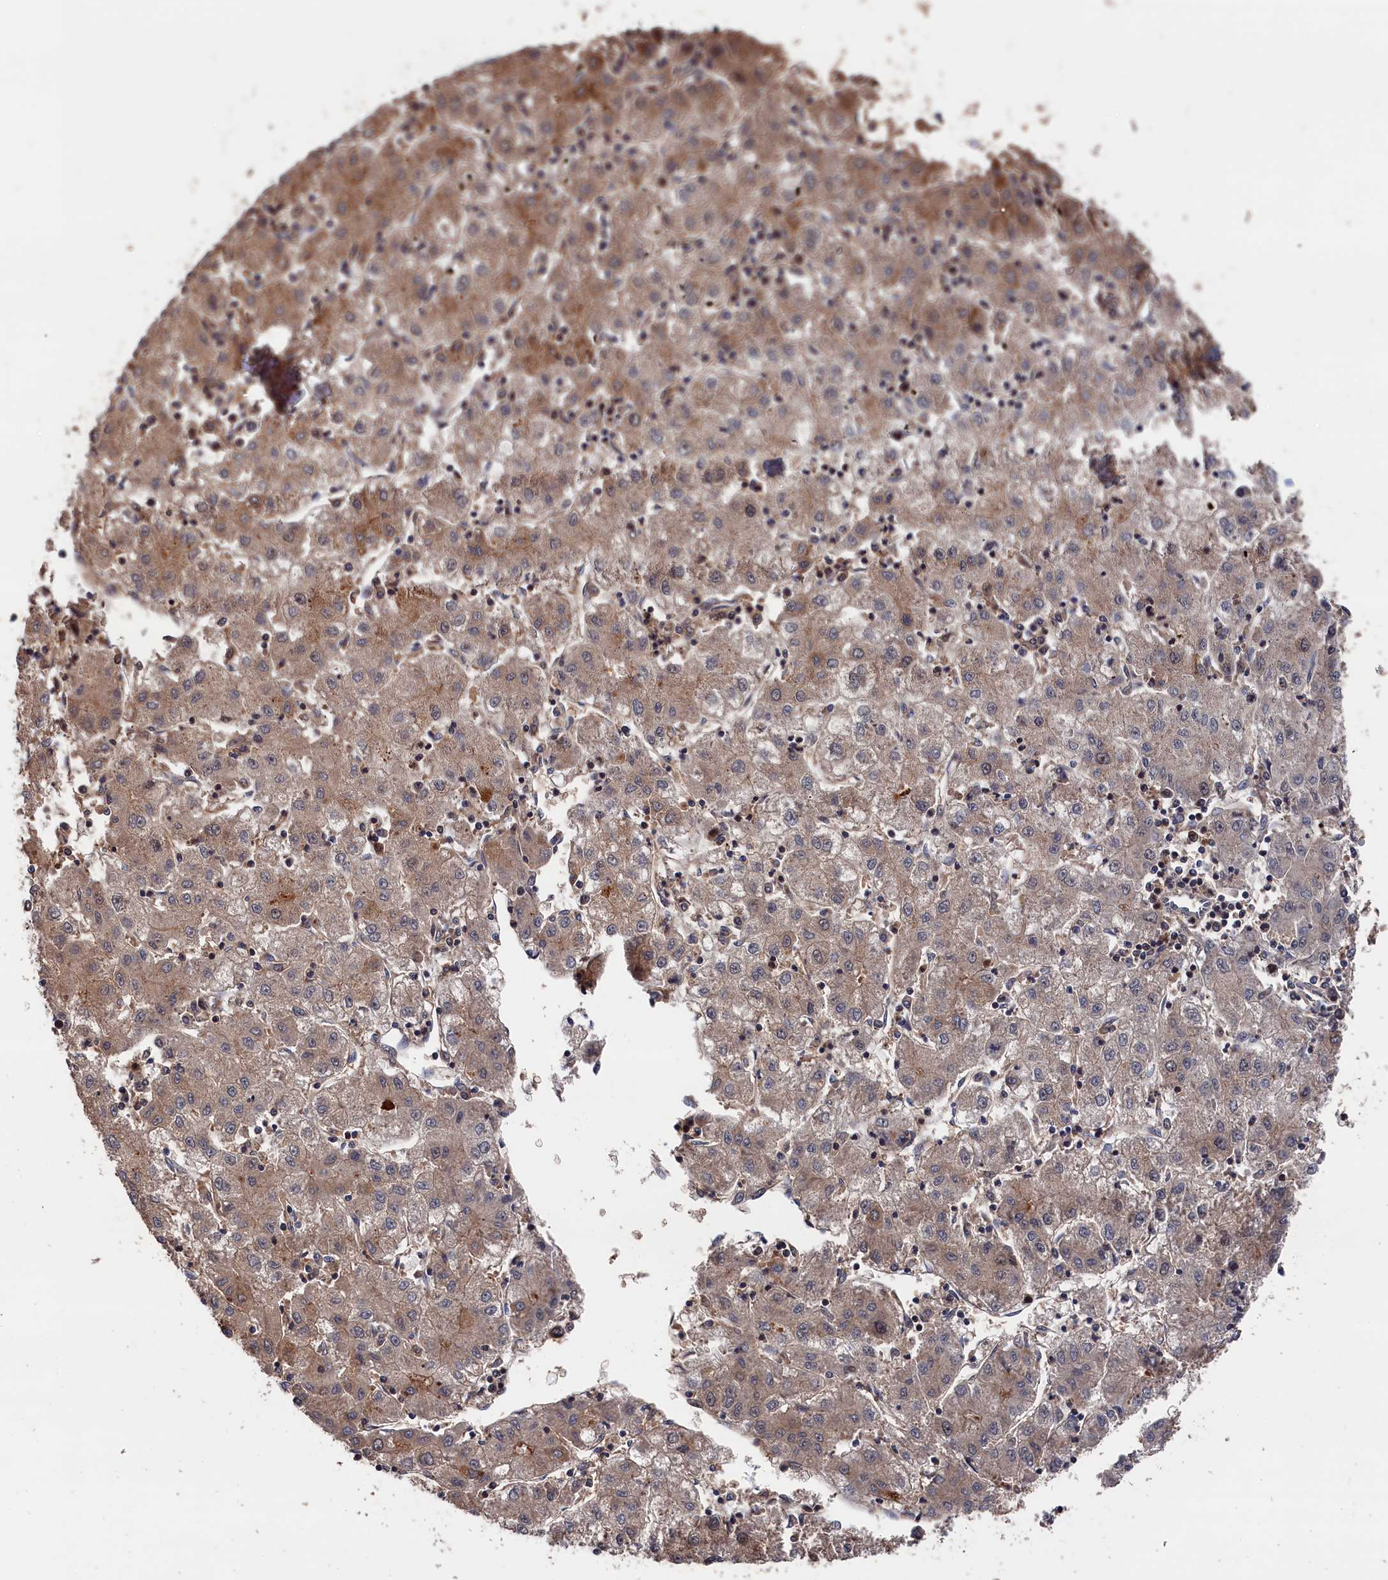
{"staining": {"intensity": "weak", "quantity": "25%-75%", "location": "cytoplasmic/membranous"}, "tissue": "liver cancer", "cell_type": "Tumor cells", "image_type": "cancer", "snomed": [{"axis": "morphology", "description": "Carcinoma, Hepatocellular, NOS"}, {"axis": "topography", "description": "Liver"}], "caption": "High-power microscopy captured an IHC micrograph of liver cancer (hepatocellular carcinoma), revealing weak cytoplasmic/membranous expression in approximately 25%-75% of tumor cells.", "gene": "RMI2", "patient": {"sex": "male", "age": 72}}